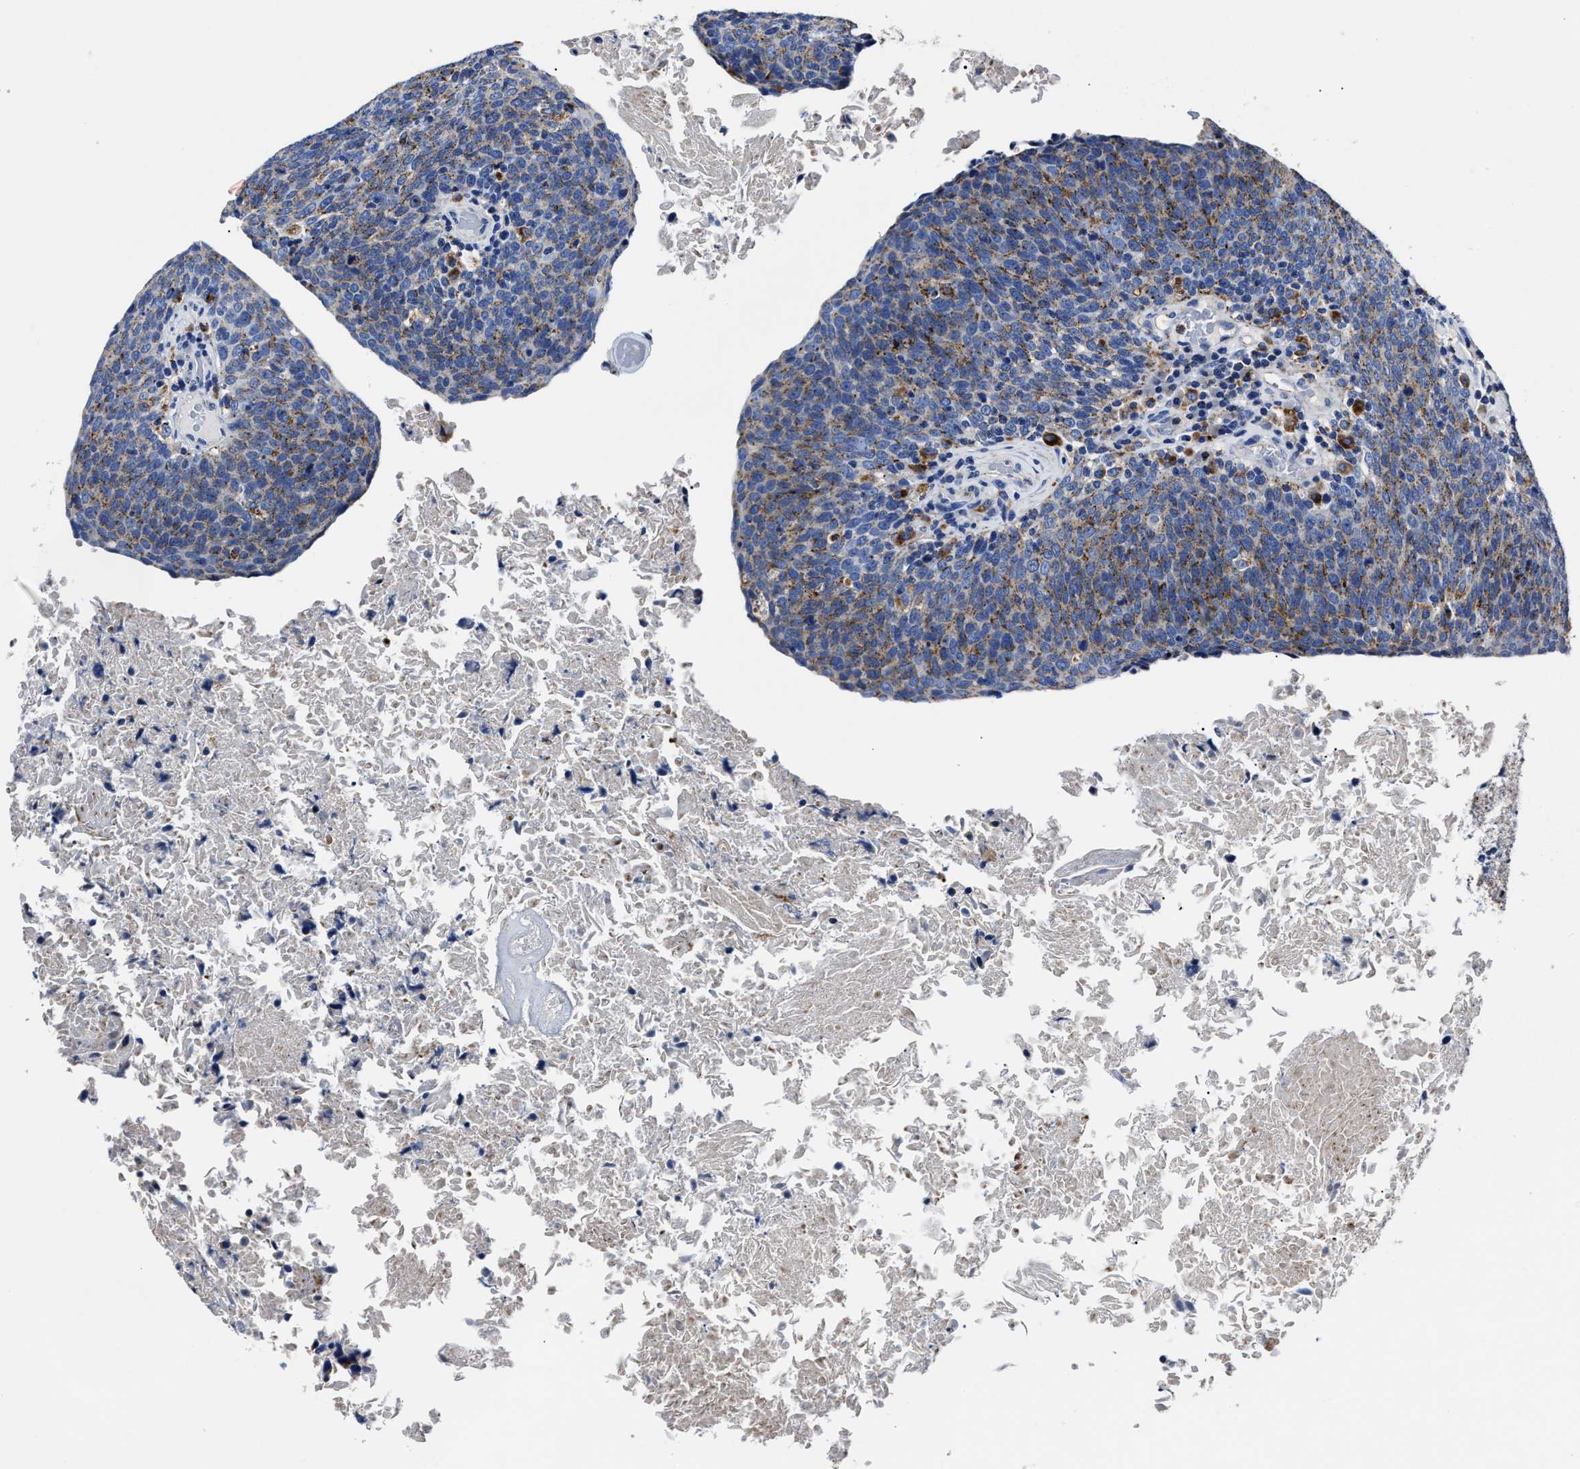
{"staining": {"intensity": "moderate", "quantity": ">75%", "location": "cytoplasmic/membranous"}, "tissue": "head and neck cancer", "cell_type": "Tumor cells", "image_type": "cancer", "snomed": [{"axis": "morphology", "description": "Squamous cell carcinoma, NOS"}, {"axis": "morphology", "description": "Squamous cell carcinoma, metastatic, NOS"}, {"axis": "topography", "description": "Lymph node"}, {"axis": "topography", "description": "Head-Neck"}], "caption": "Head and neck squamous cell carcinoma stained with a protein marker reveals moderate staining in tumor cells.", "gene": "LAMTOR4", "patient": {"sex": "male", "age": 62}}